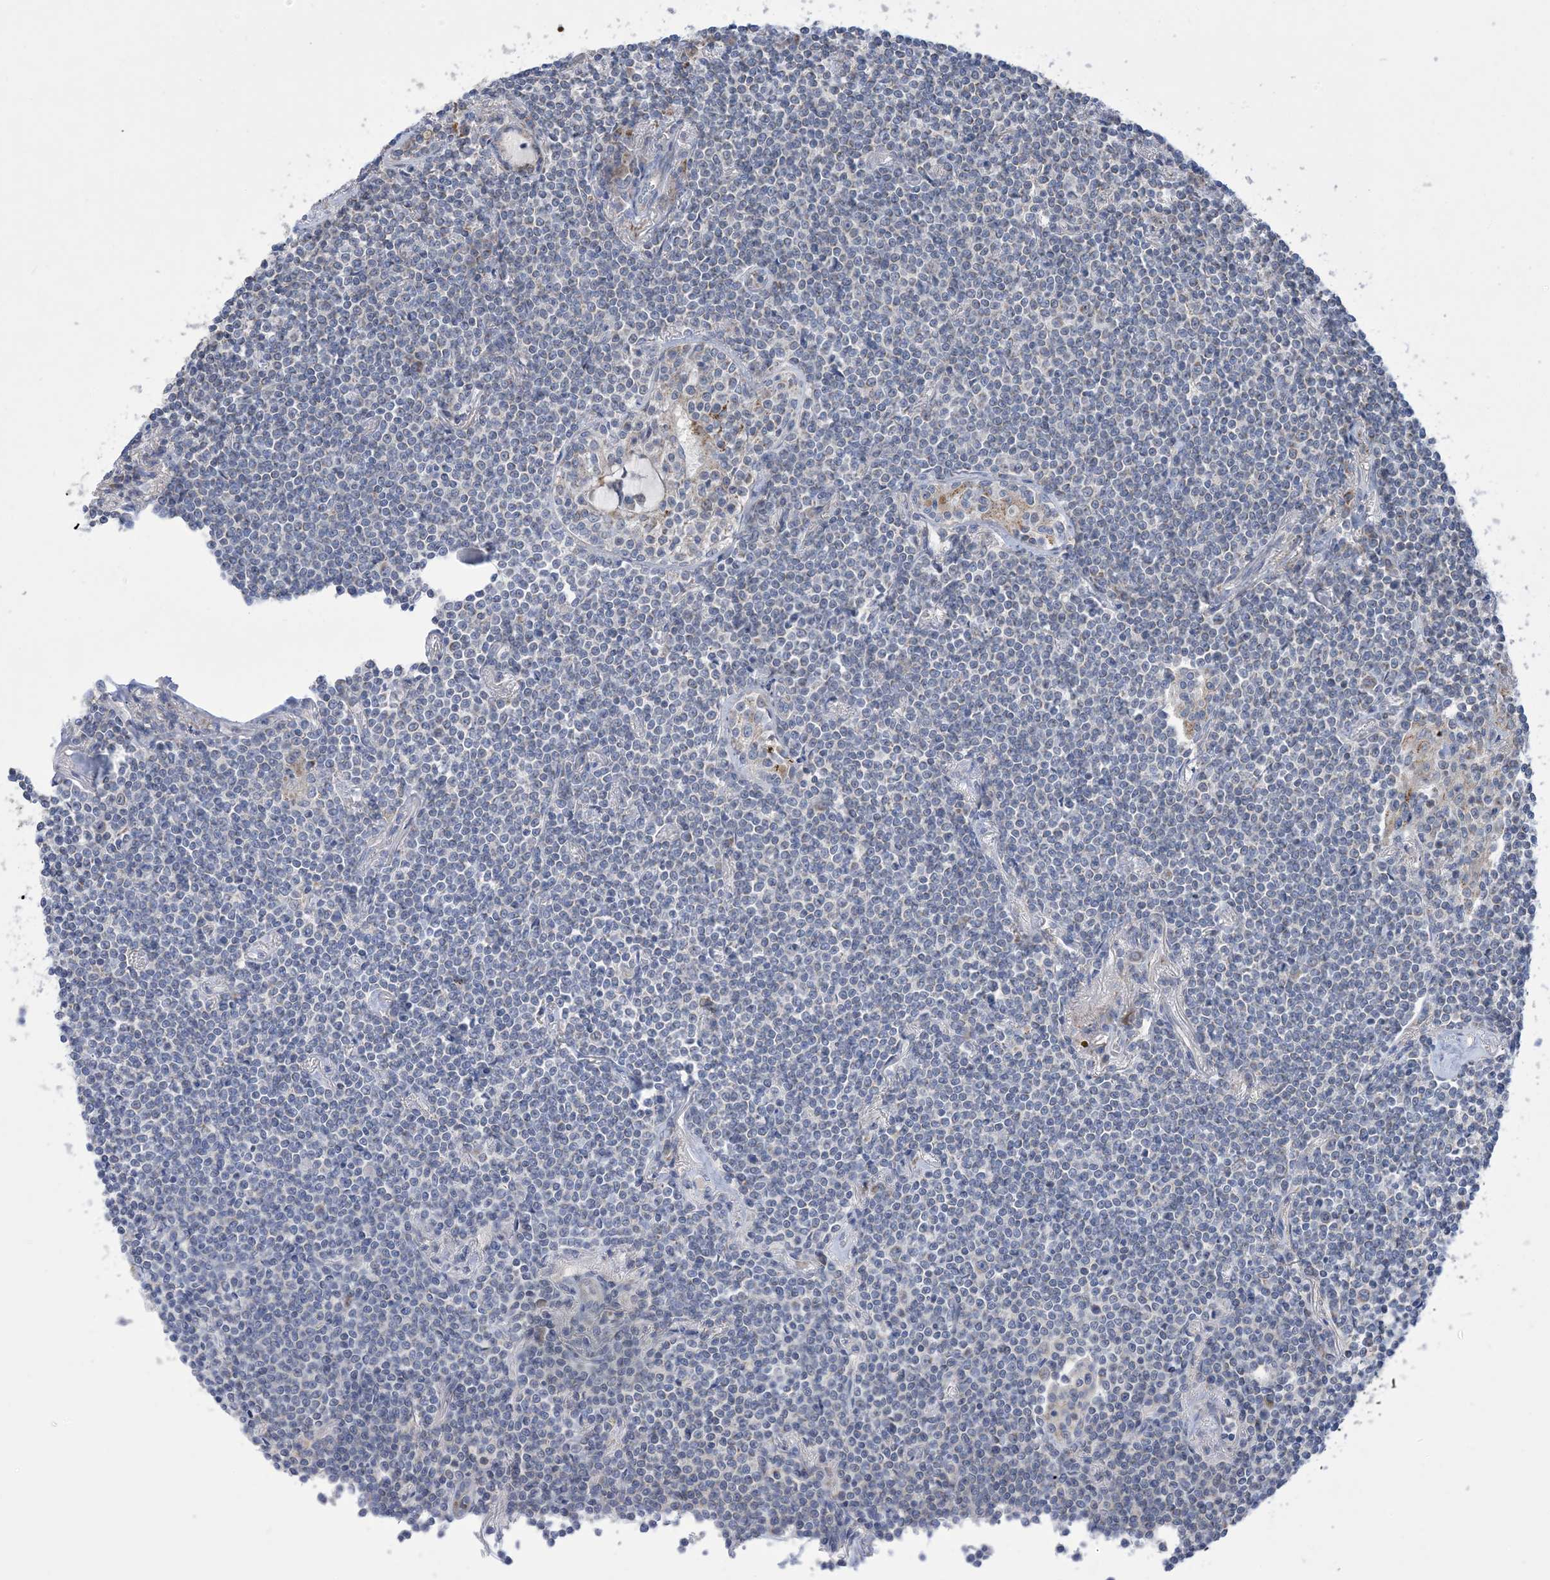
{"staining": {"intensity": "negative", "quantity": "none", "location": "none"}, "tissue": "lymphoma", "cell_type": "Tumor cells", "image_type": "cancer", "snomed": [{"axis": "morphology", "description": "Malignant lymphoma, non-Hodgkin's type, Low grade"}, {"axis": "topography", "description": "Lung"}], "caption": "Lymphoma stained for a protein using IHC displays no expression tumor cells.", "gene": "CLEC16A", "patient": {"sex": "female", "age": 71}}